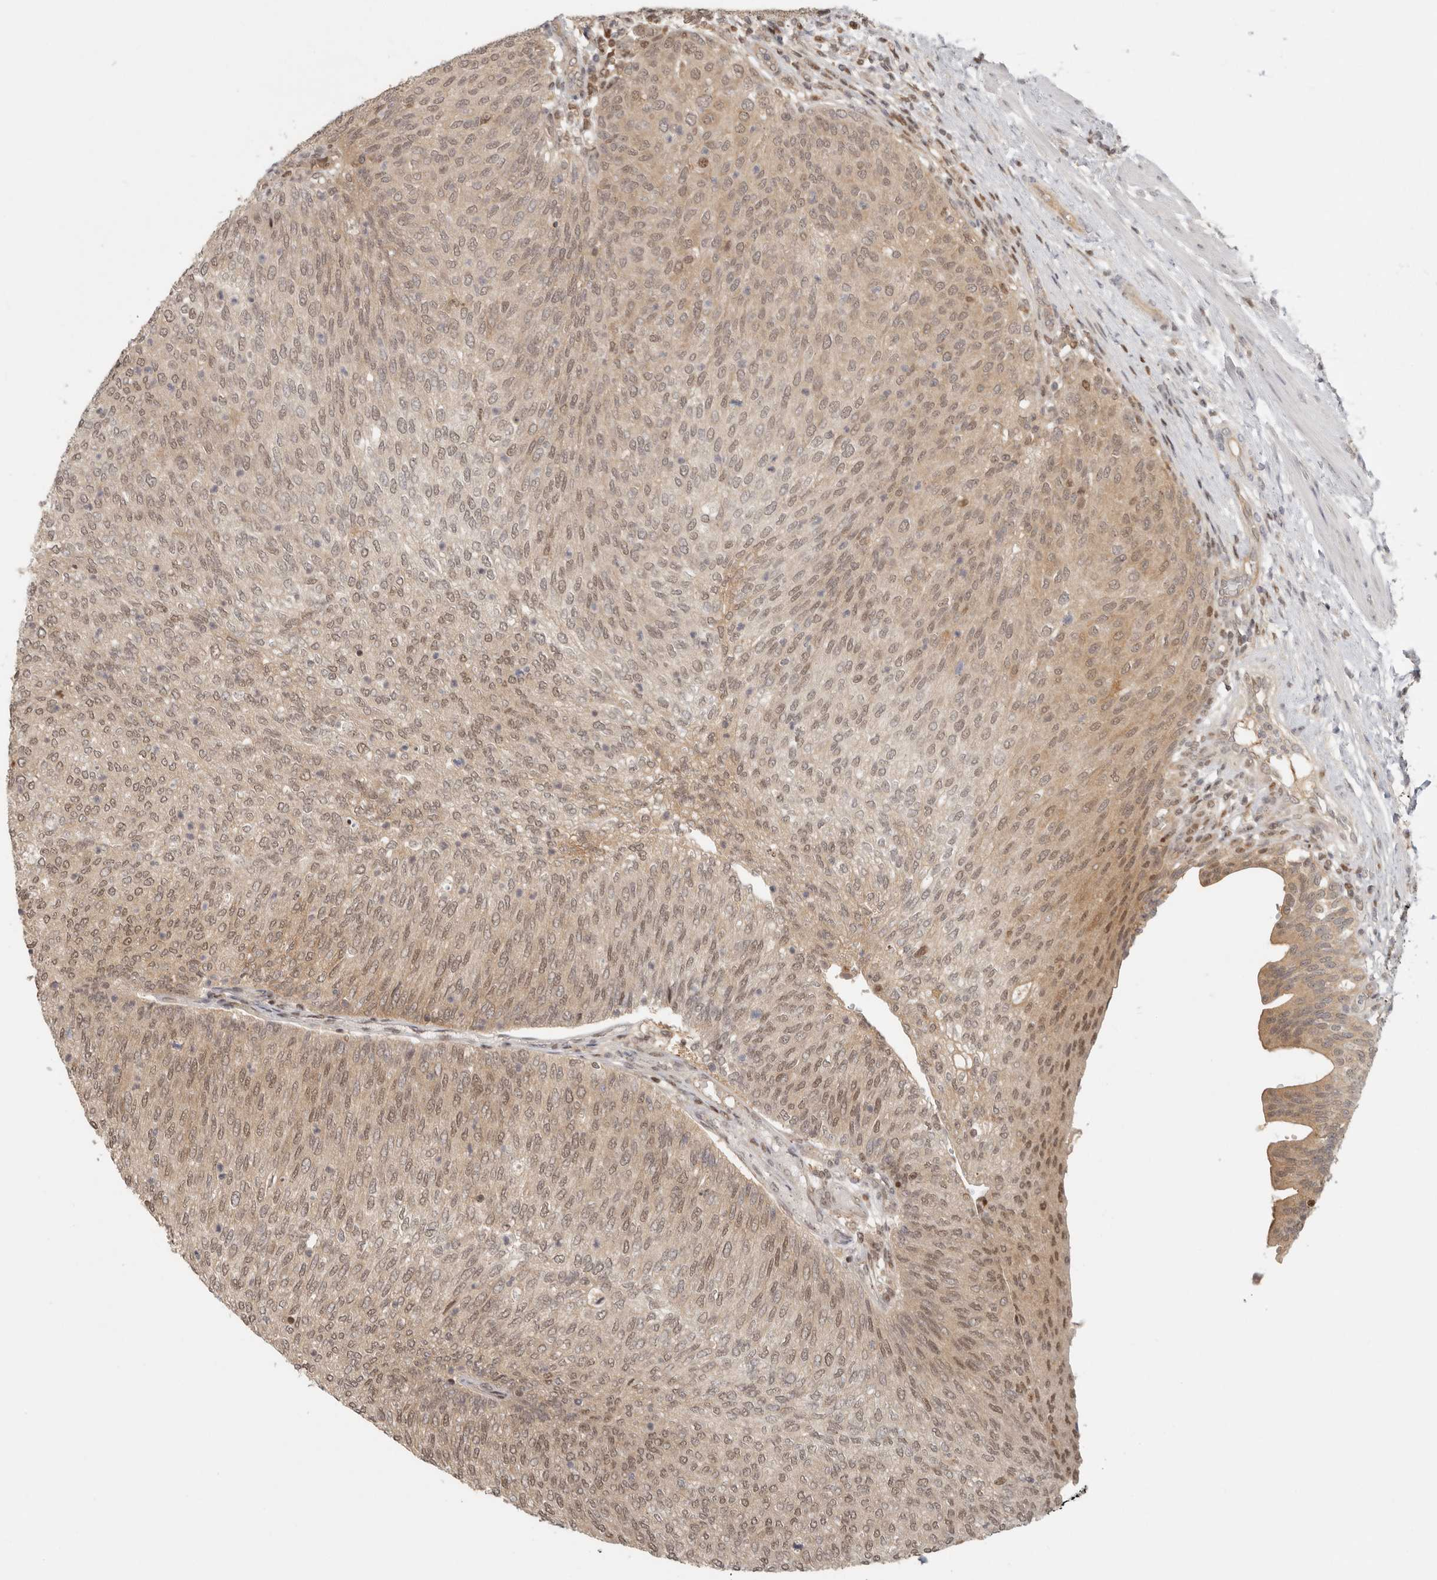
{"staining": {"intensity": "moderate", "quantity": ">75%", "location": "nuclear"}, "tissue": "urothelial cancer", "cell_type": "Tumor cells", "image_type": "cancer", "snomed": [{"axis": "morphology", "description": "Urothelial carcinoma, Low grade"}, {"axis": "topography", "description": "Urinary bladder"}], "caption": "Approximately >75% of tumor cells in human low-grade urothelial carcinoma display moderate nuclear protein expression as visualized by brown immunohistochemical staining.", "gene": "PSMA5", "patient": {"sex": "female", "age": 79}}